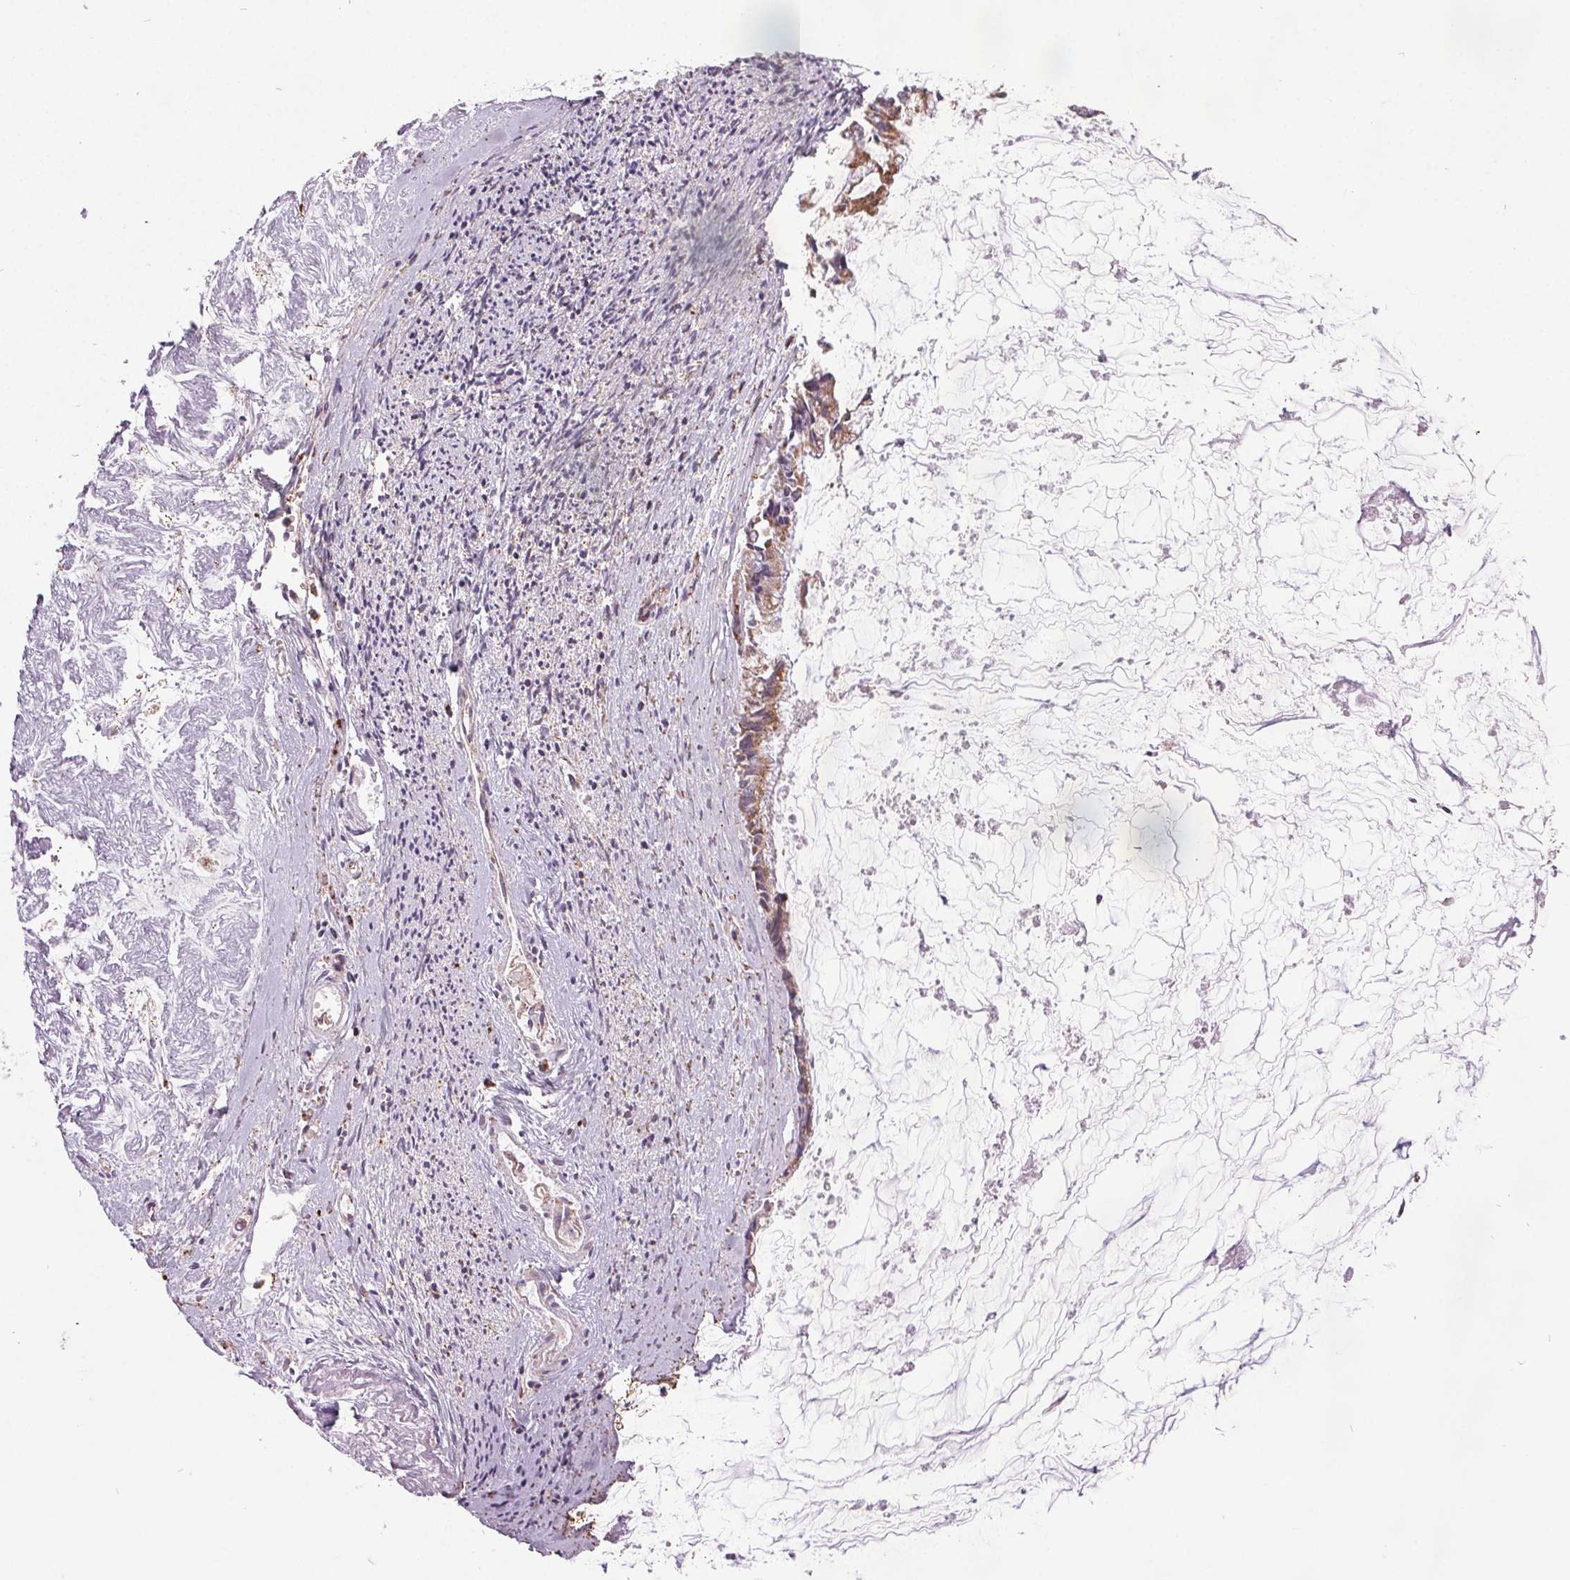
{"staining": {"intensity": "weak", "quantity": ">75%", "location": "cytoplasmic/membranous"}, "tissue": "ovarian cancer", "cell_type": "Tumor cells", "image_type": "cancer", "snomed": [{"axis": "morphology", "description": "Cystadenocarcinoma, mucinous, NOS"}, {"axis": "topography", "description": "Ovary"}], "caption": "Mucinous cystadenocarcinoma (ovarian) stained for a protein (brown) demonstrates weak cytoplasmic/membranous positive expression in approximately >75% of tumor cells.", "gene": "NDUFS6", "patient": {"sex": "female", "age": 90}}